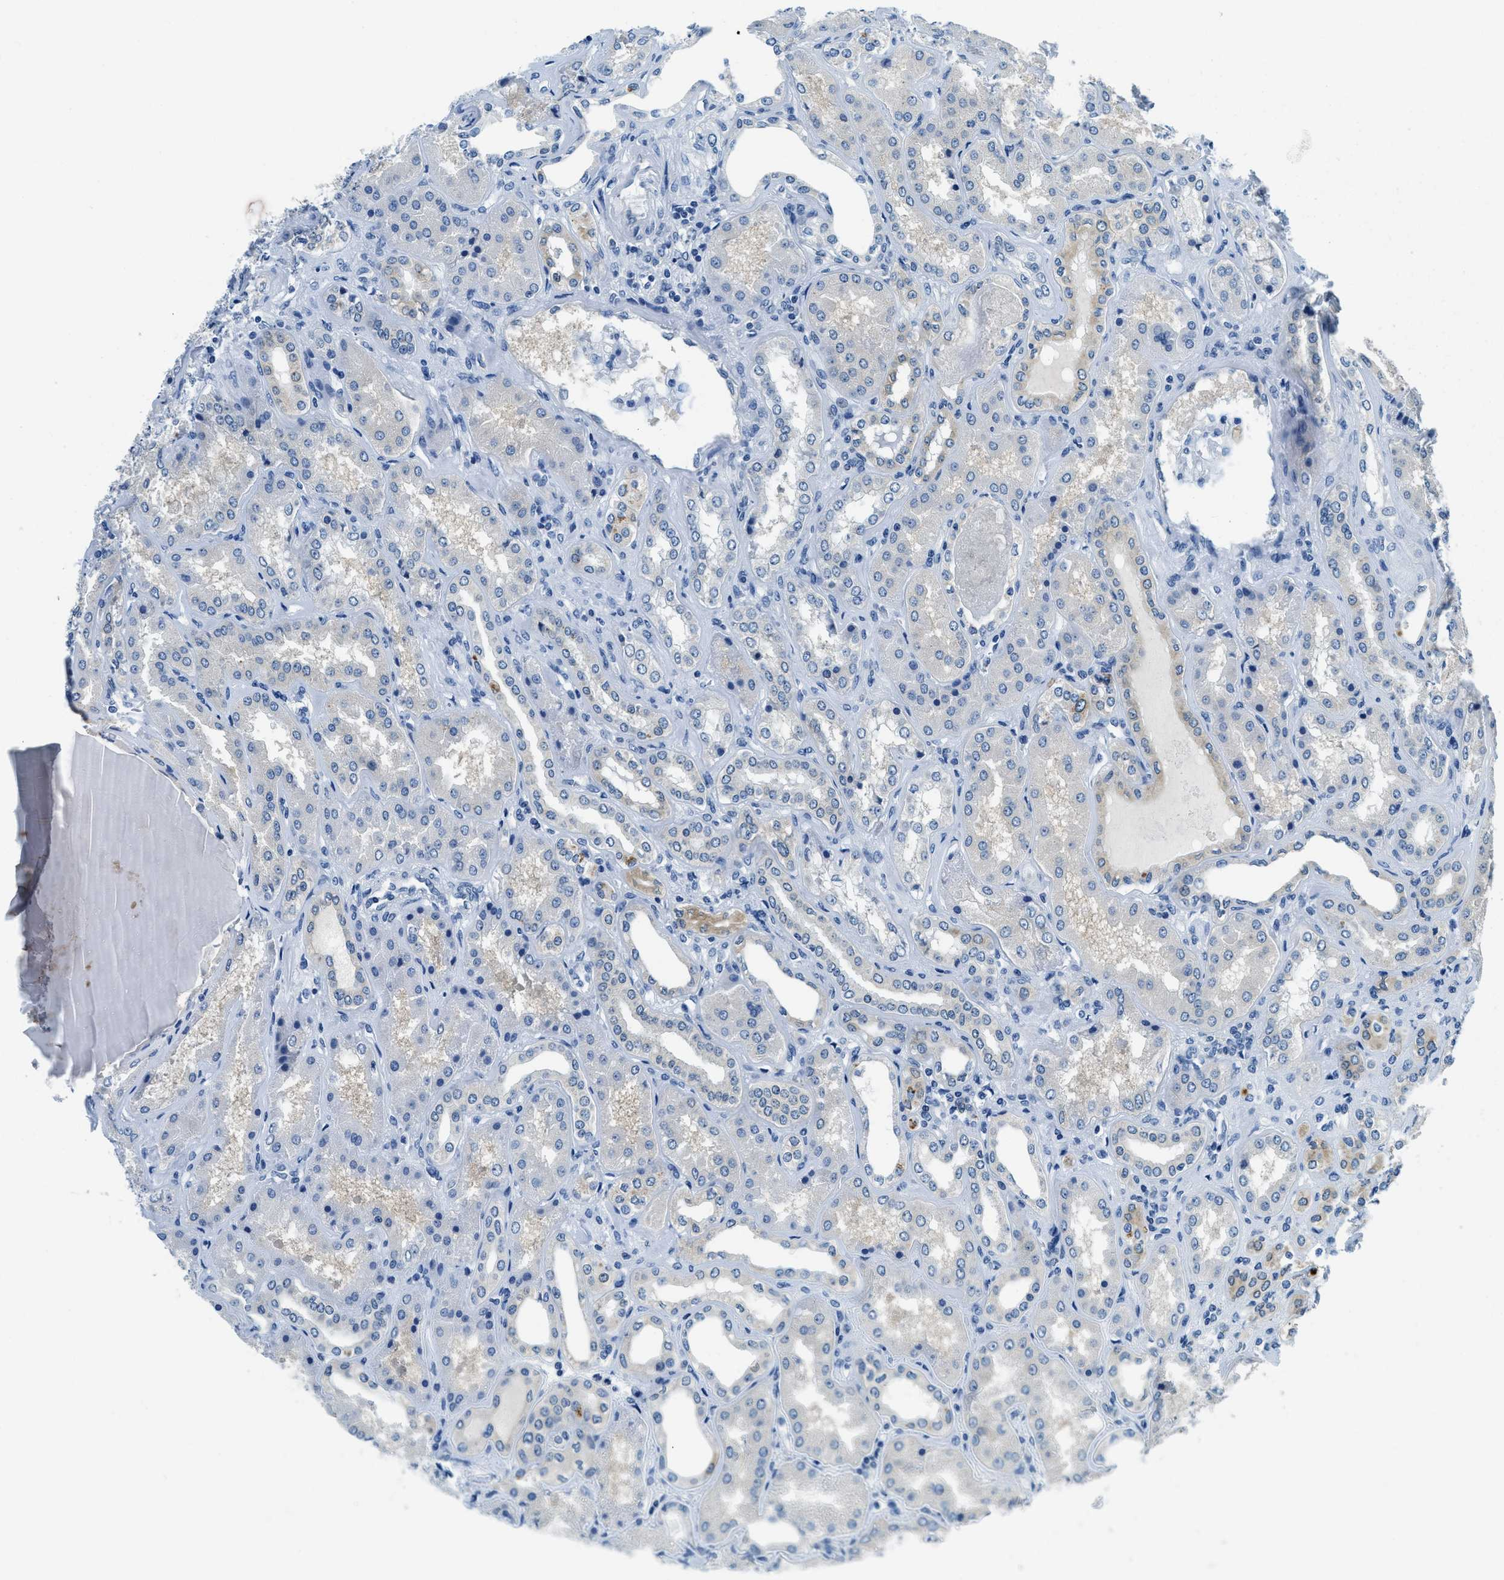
{"staining": {"intensity": "negative", "quantity": "none", "location": "none"}, "tissue": "kidney", "cell_type": "Cells in glomeruli", "image_type": "normal", "snomed": [{"axis": "morphology", "description": "Normal tissue, NOS"}, {"axis": "topography", "description": "Kidney"}], "caption": "Micrograph shows no significant protein expression in cells in glomeruli of normal kidney.", "gene": "UBAC2", "patient": {"sex": "female", "age": 56}}